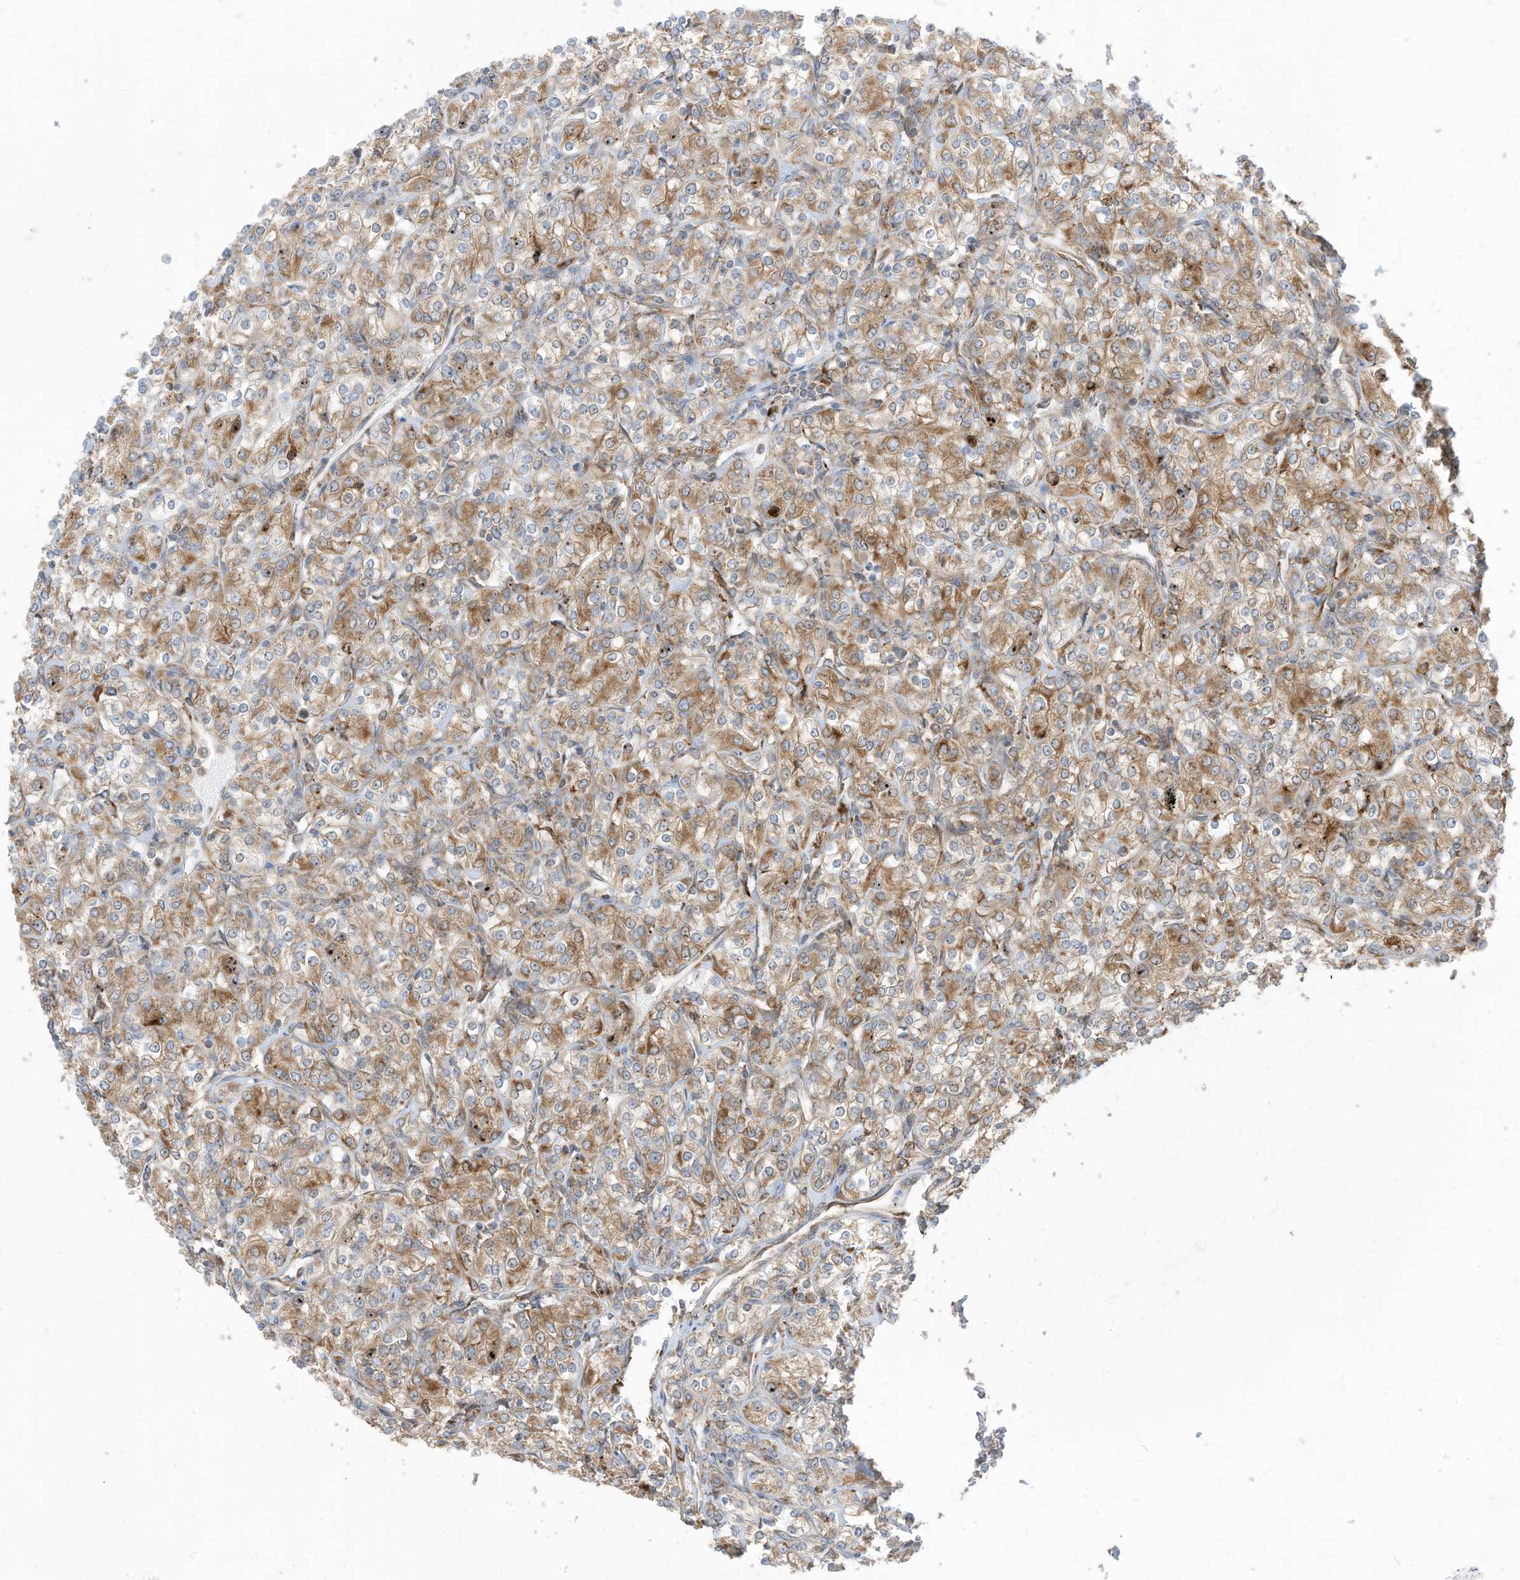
{"staining": {"intensity": "moderate", "quantity": ">75%", "location": "cytoplasmic/membranous"}, "tissue": "renal cancer", "cell_type": "Tumor cells", "image_type": "cancer", "snomed": [{"axis": "morphology", "description": "Adenocarcinoma, NOS"}, {"axis": "topography", "description": "Kidney"}], "caption": "Immunohistochemical staining of renal cancer (adenocarcinoma) displays moderate cytoplasmic/membranous protein staining in approximately >75% of tumor cells.", "gene": "TRNAU1AP", "patient": {"sex": "male", "age": 77}}